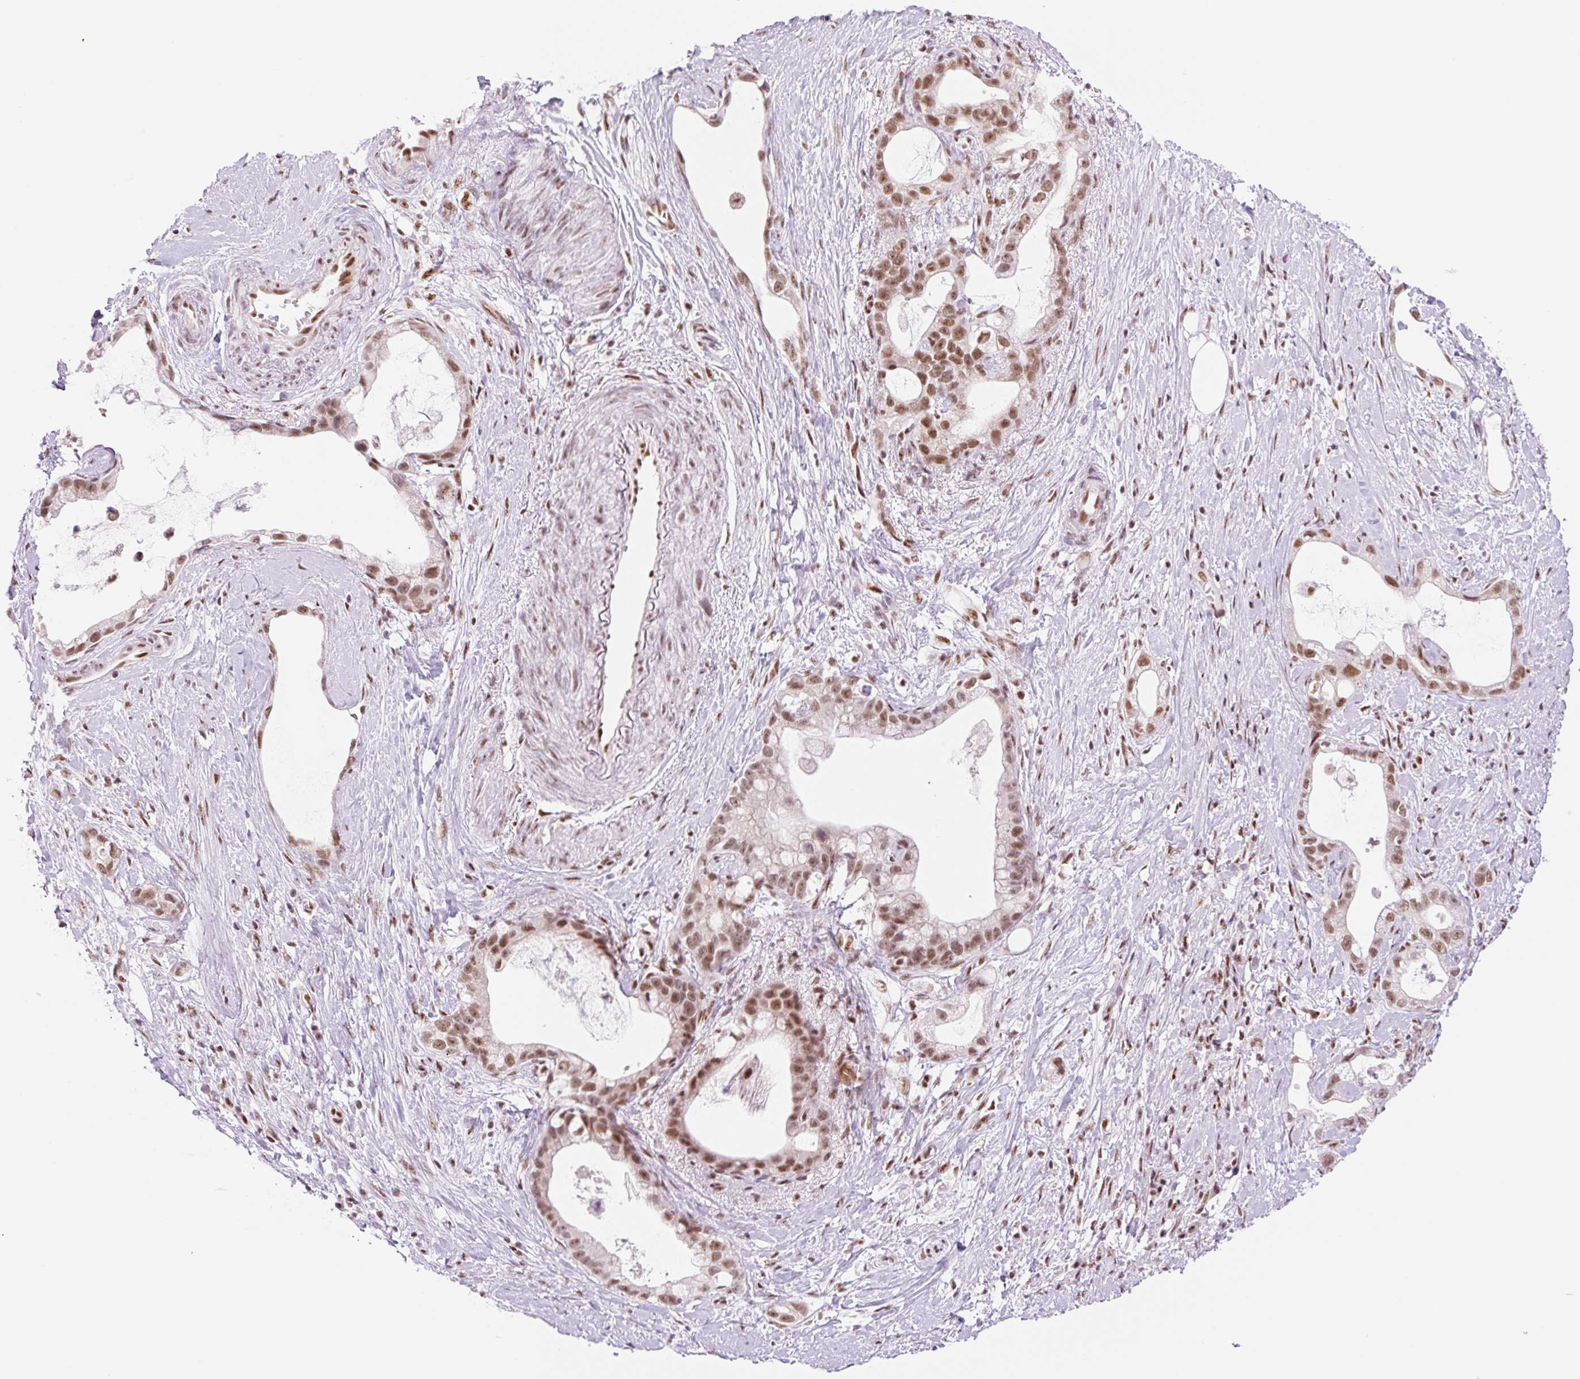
{"staining": {"intensity": "moderate", "quantity": ">75%", "location": "nuclear"}, "tissue": "stomach cancer", "cell_type": "Tumor cells", "image_type": "cancer", "snomed": [{"axis": "morphology", "description": "Adenocarcinoma, NOS"}, {"axis": "topography", "description": "Stomach"}], "caption": "IHC photomicrograph of human adenocarcinoma (stomach) stained for a protein (brown), which demonstrates medium levels of moderate nuclear staining in approximately >75% of tumor cells.", "gene": "PRDM11", "patient": {"sex": "male", "age": 55}}